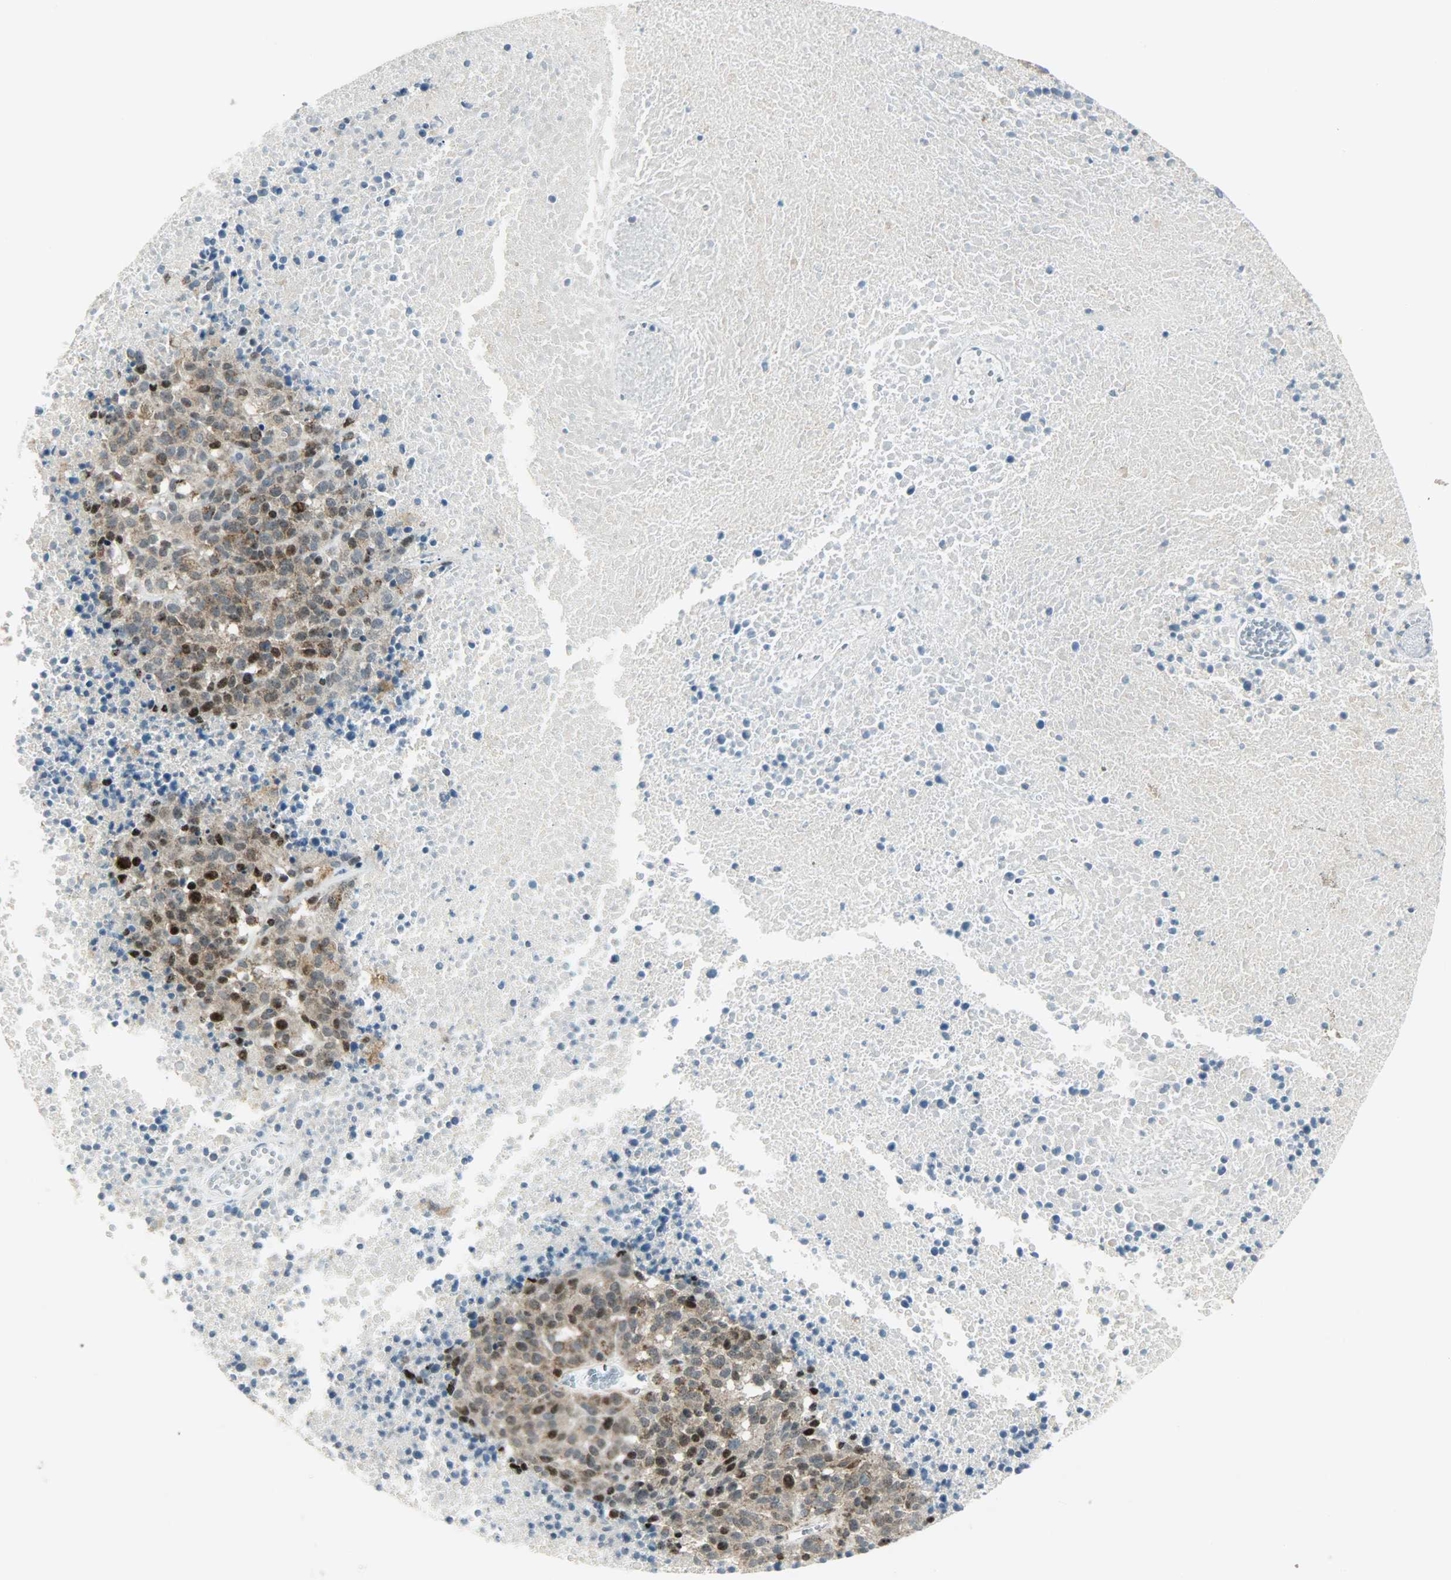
{"staining": {"intensity": "moderate", "quantity": ">75%", "location": "cytoplasmic/membranous,nuclear"}, "tissue": "melanoma", "cell_type": "Tumor cells", "image_type": "cancer", "snomed": [{"axis": "morphology", "description": "Malignant melanoma, Metastatic site"}, {"axis": "topography", "description": "Cerebral cortex"}], "caption": "This image demonstrates immunohistochemistry staining of human malignant melanoma (metastatic site), with medium moderate cytoplasmic/membranous and nuclear staining in approximately >75% of tumor cells.", "gene": "IL15", "patient": {"sex": "female", "age": 52}}